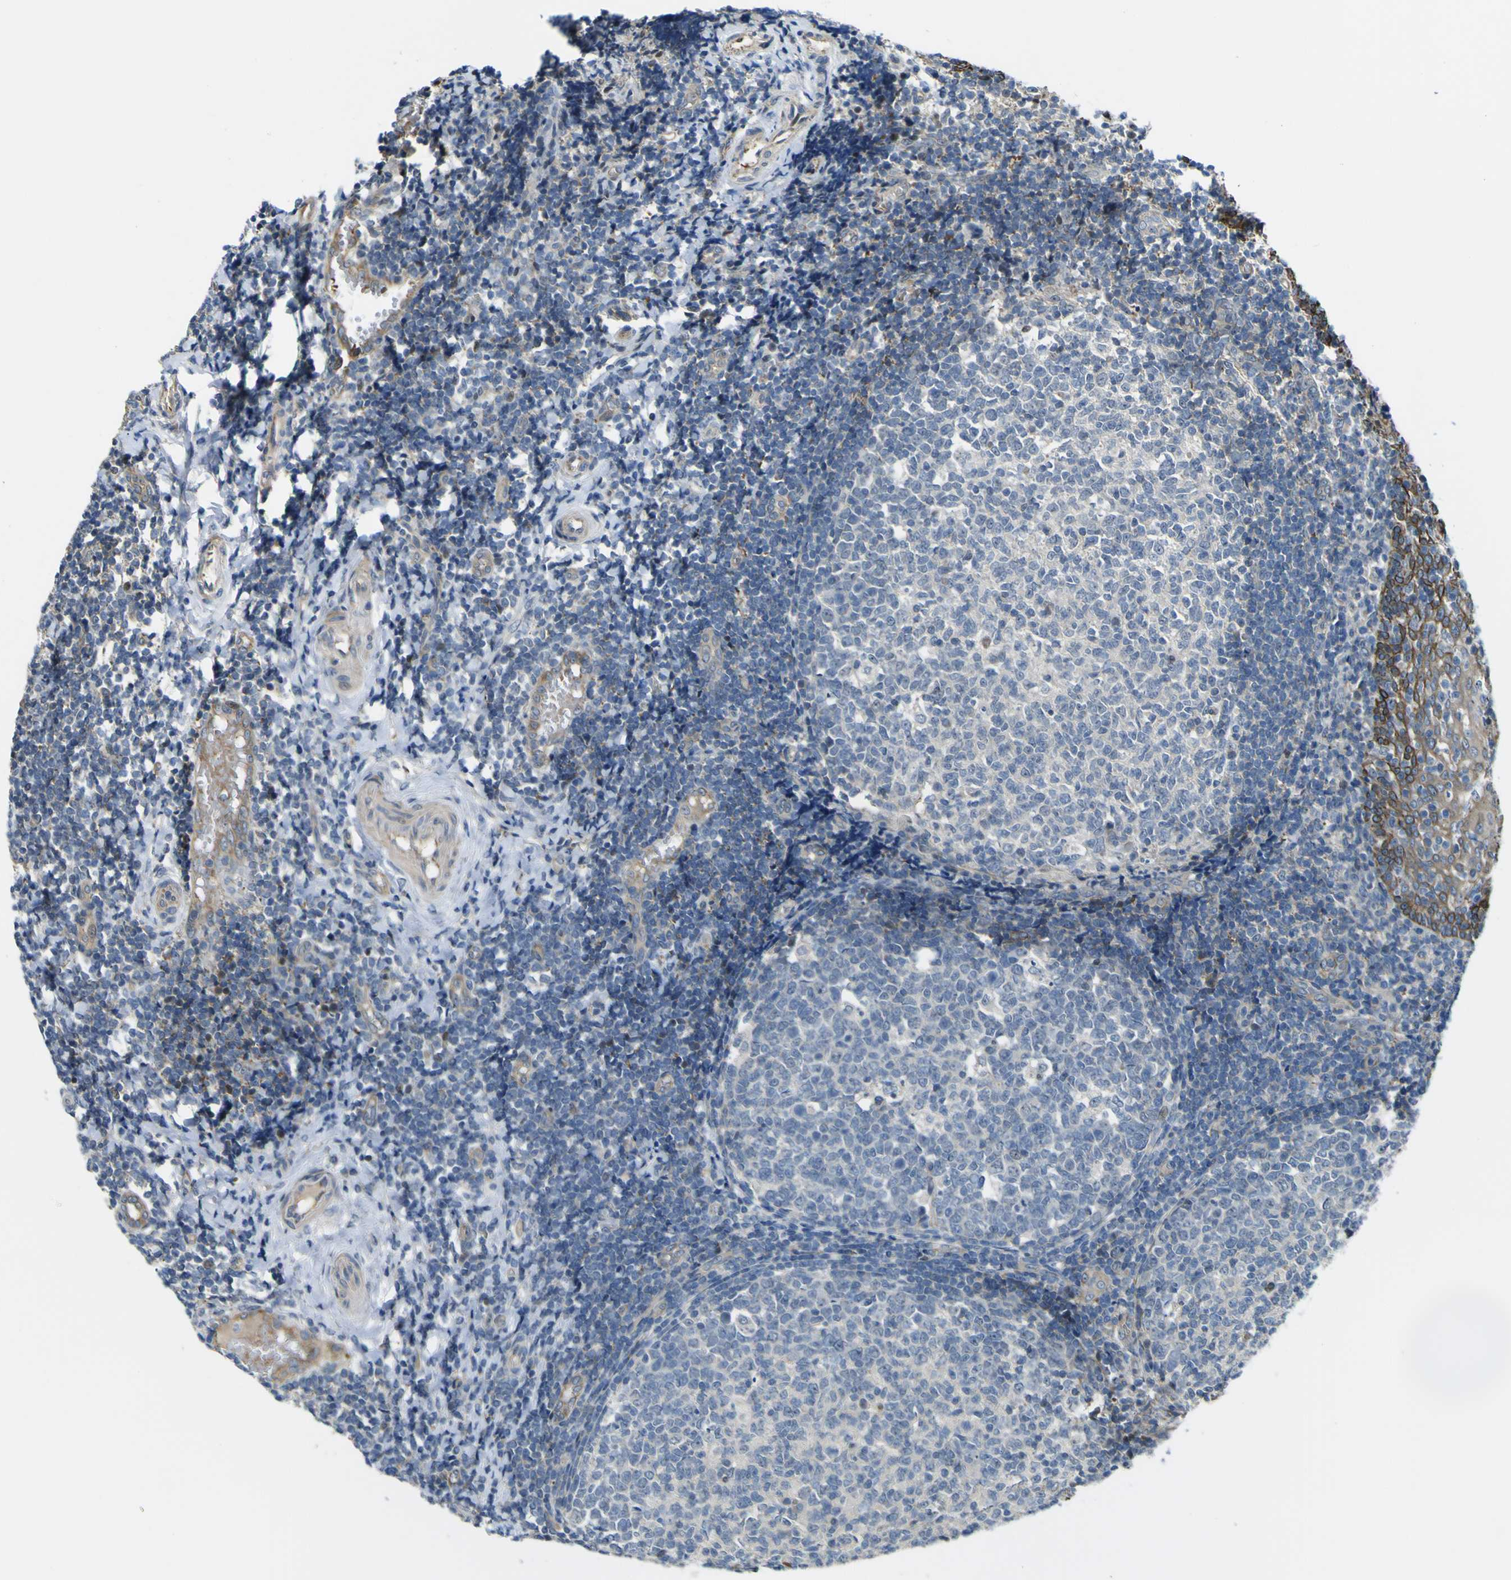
{"staining": {"intensity": "weak", "quantity": "<25%", "location": "nuclear"}, "tissue": "tonsil", "cell_type": "Germinal center cells", "image_type": "normal", "snomed": [{"axis": "morphology", "description": "Normal tissue, NOS"}, {"axis": "topography", "description": "Tonsil"}], "caption": "DAB immunohistochemical staining of normal human tonsil reveals no significant expression in germinal center cells. The staining is performed using DAB brown chromogen with nuclei counter-stained in using hematoxylin.", "gene": "KDM7A", "patient": {"sex": "female", "age": 19}}